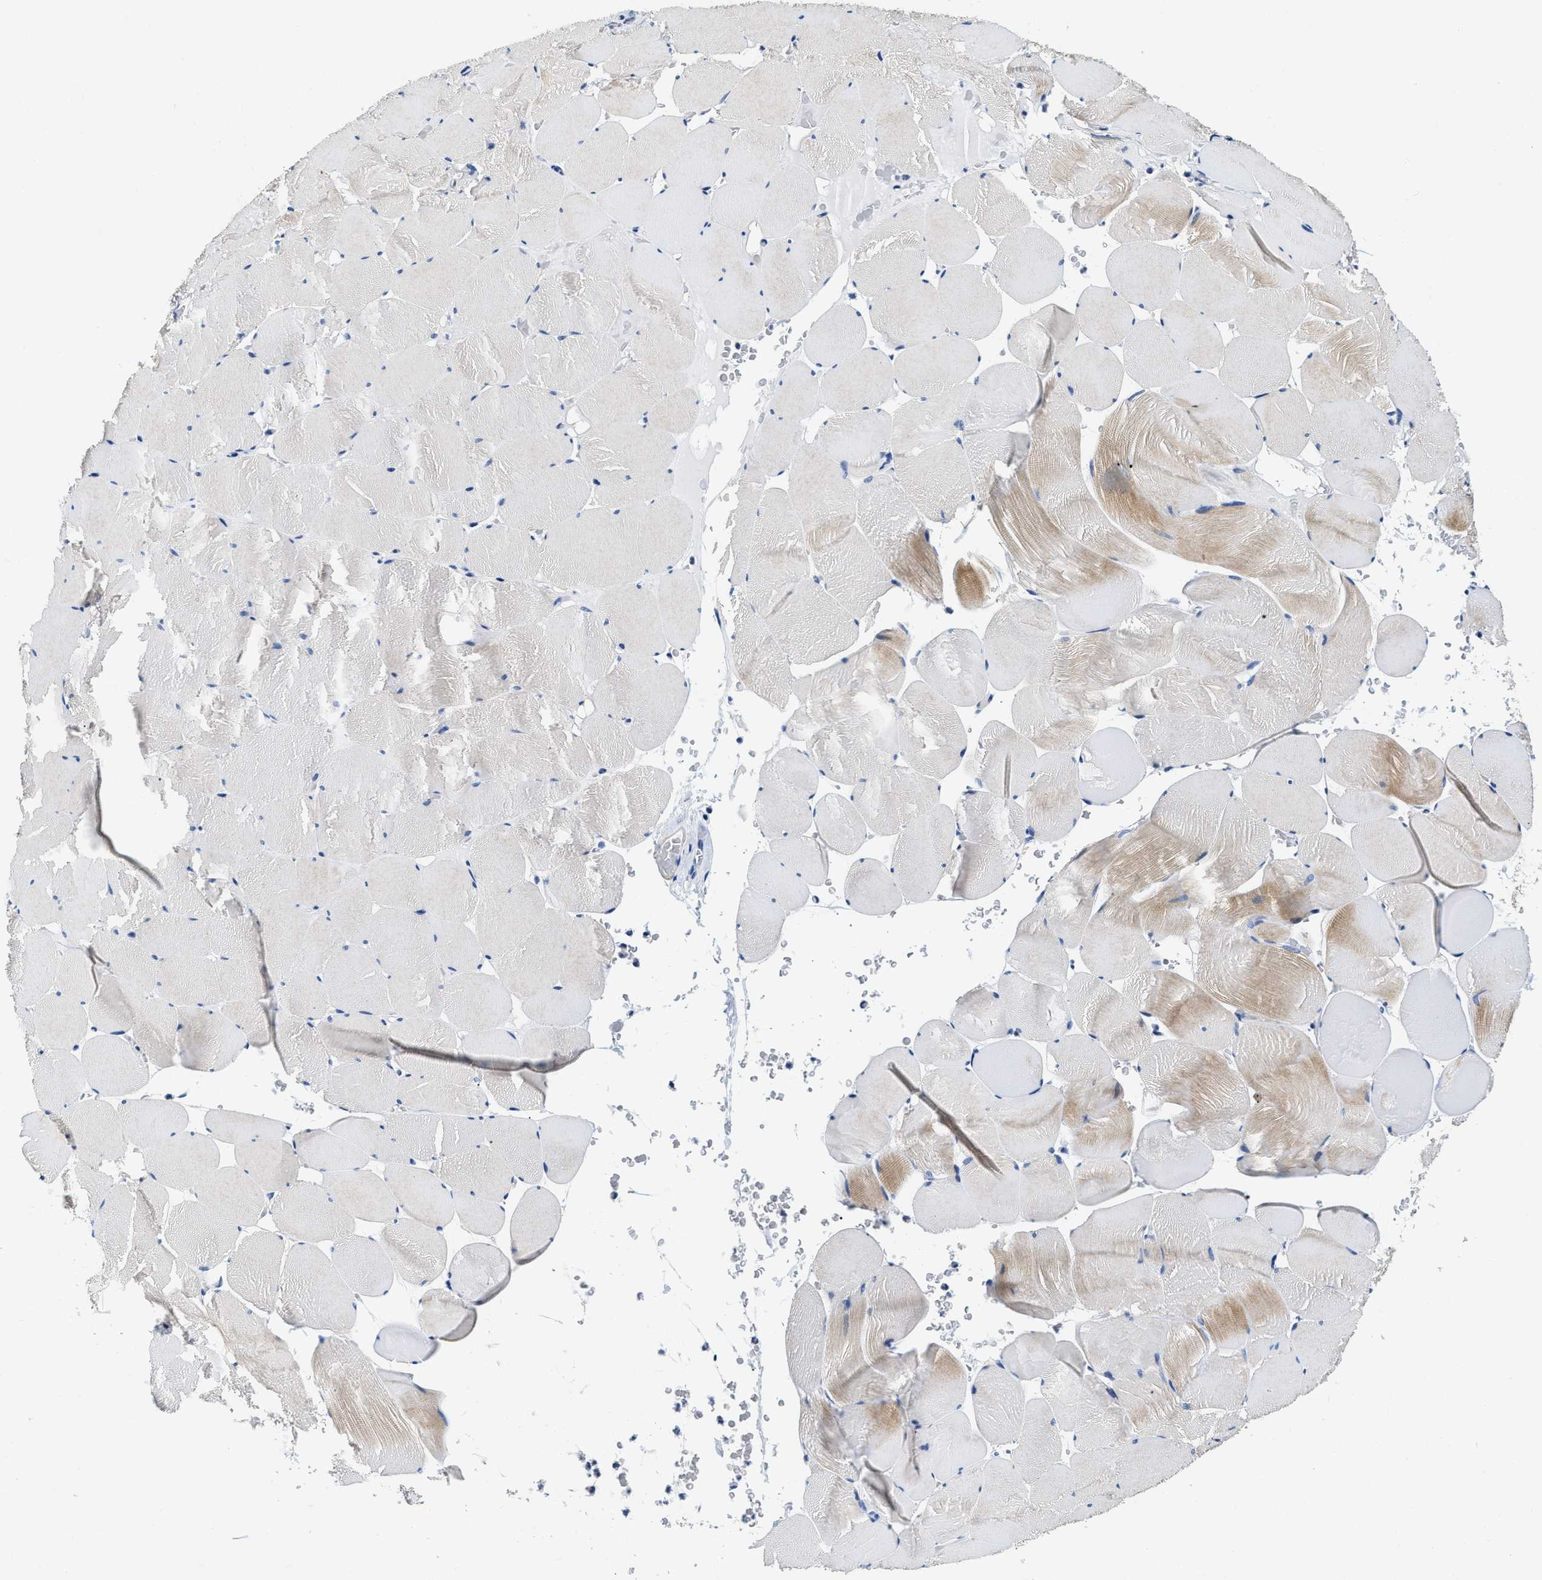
{"staining": {"intensity": "moderate", "quantity": "25%-75%", "location": "cytoplasmic/membranous"}, "tissue": "skeletal muscle", "cell_type": "Myocytes", "image_type": "normal", "snomed": [{"axis": "morphology", "description": "Normal tissue, NOS"}, {"axis": "topography", "description": "Skeletal muscle"}], "caption": "Approximately 25%-75% of myocytes in benign skeletal muscle reveal moderate cytoplasmic/membranous protein expression as visualized by brown immunohistochemical staining.", "gene": "EIF2AK2", "patient": {"sex": "male", "age": 62}}